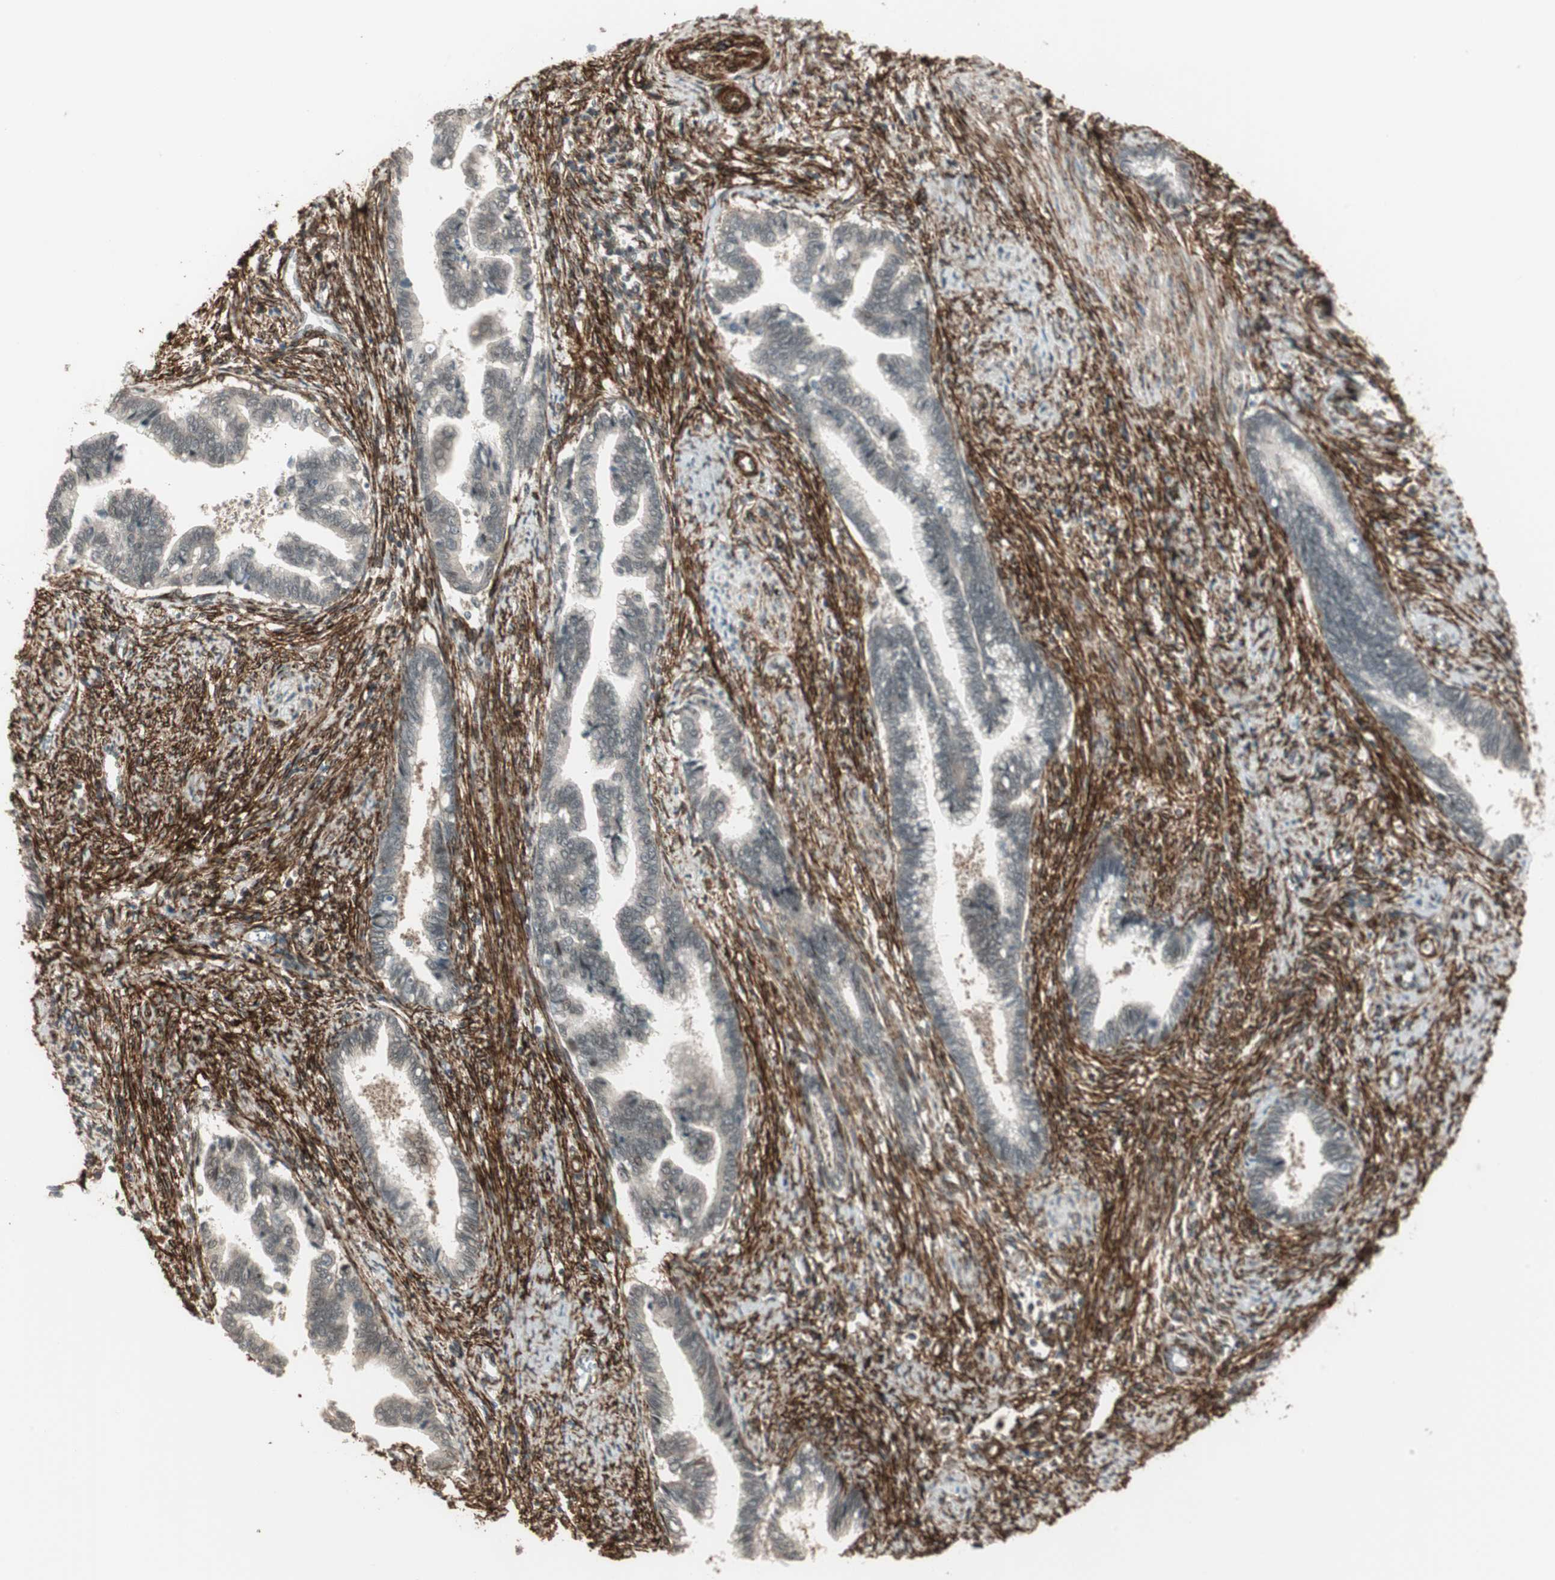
{"staining": {"intensity": "negative", "quantity": "none", "location": "none"}, "tissue": "cervical cancer", "cell_type": "Tumor cells", "image_type": "cancer", "snomed": [{"axis": "morphology", "description": "Adenocarcinoma, NOS"}, {"axis": "topography", "description": "Cervix"}], "caption": "This is a image of immunohistochemistry staining of cervical adenocarcinoma, which shows no expression in tumor cells.", "gene": "CDK19", "patient": {"sex": "female", "age": 44}}